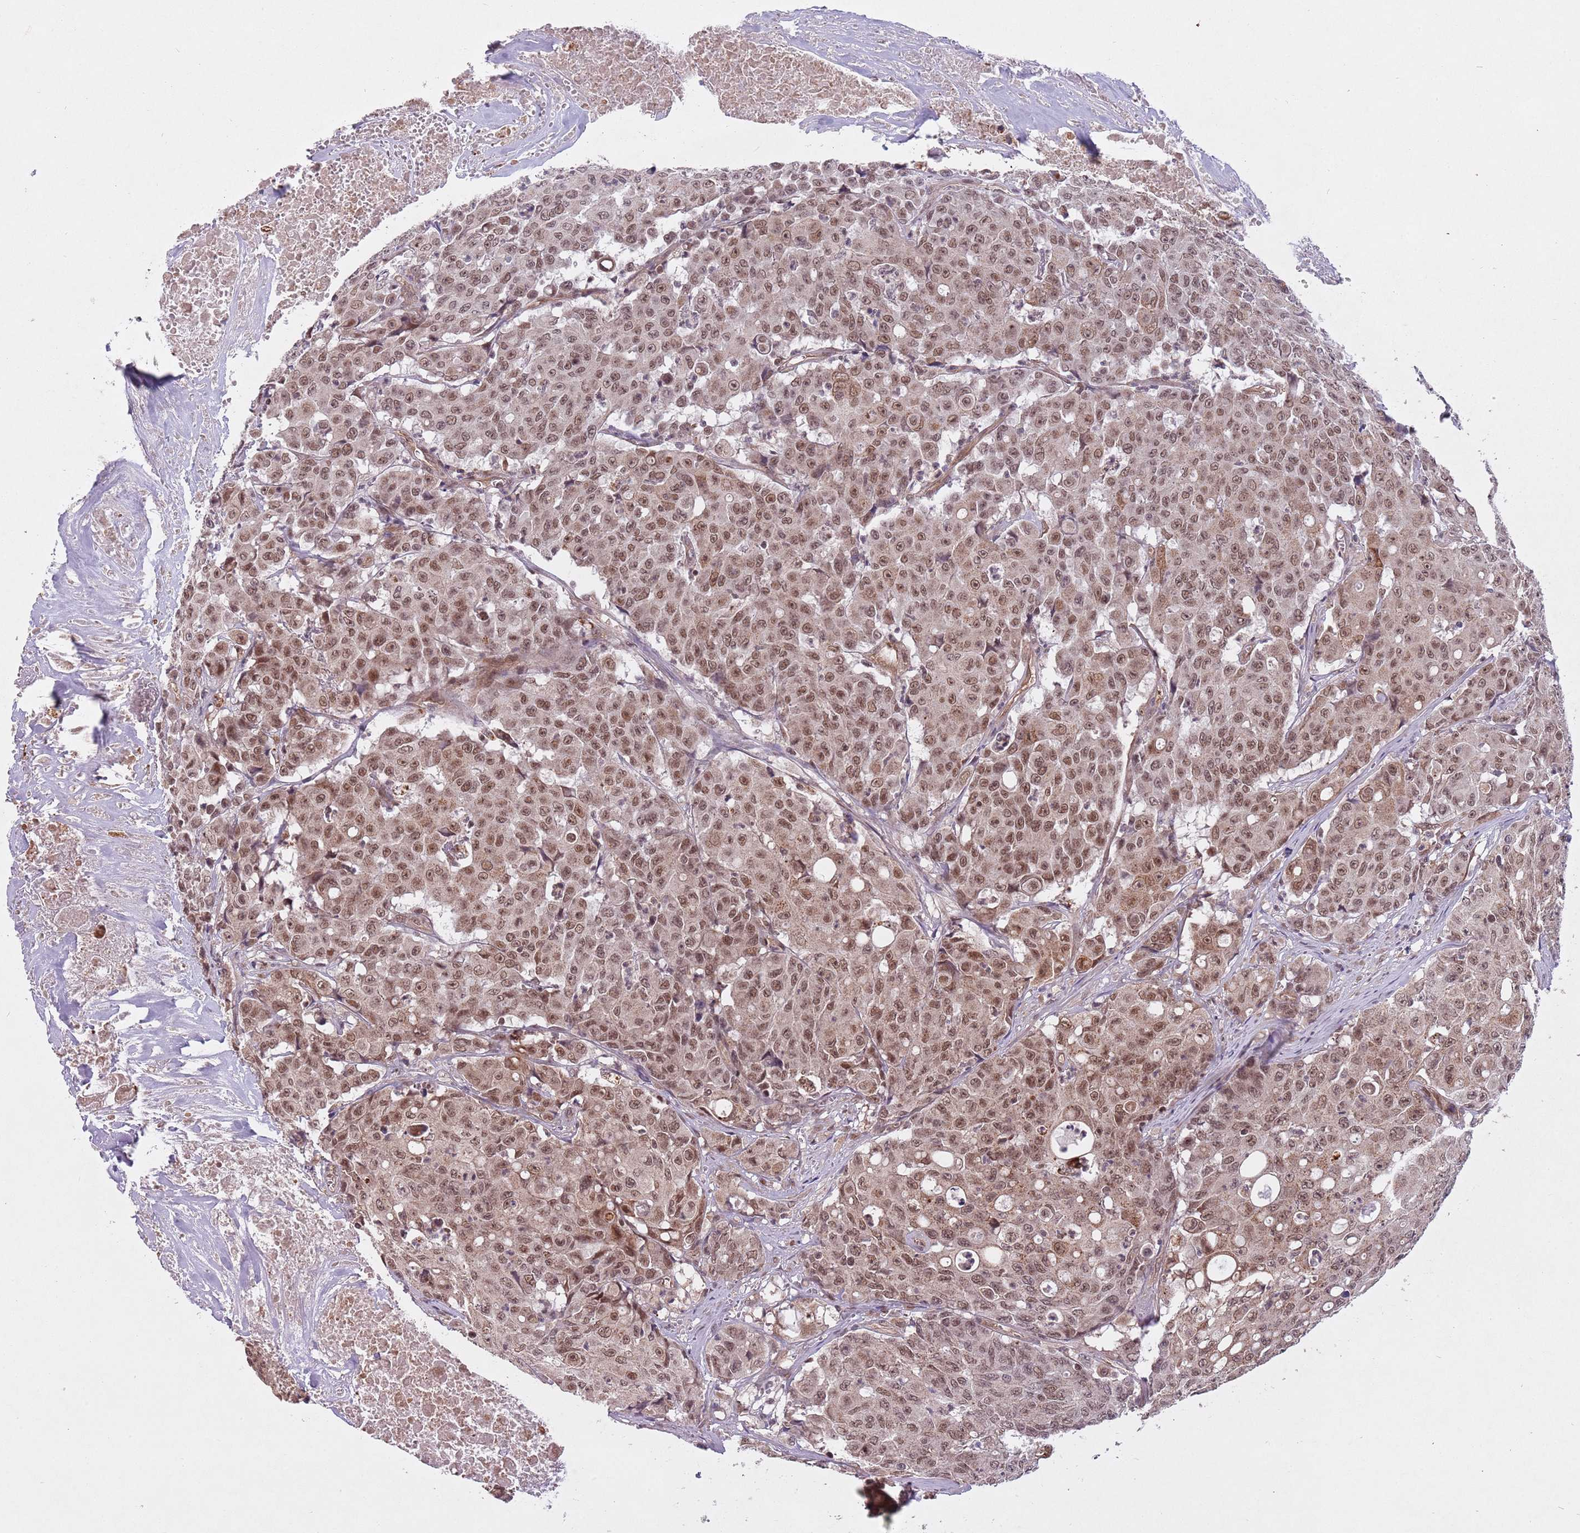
{"staining": {"intensity": "moderate", "quantity": ">75%", "location": "cytoplasmic/membranous,nuclear"}, "tissue": "colorectal cancer", "cell_type": "Tumor cells", "image_type": "cancer", "snomed": [{"axis": "morphology", "description": "Adenocarcinoma, NOS"}, {"axis": "topography", "description": "Colon"}], "caption": "Immunohistochemistry (IHC) of colorectal cancer shows medium levels of moderate cytoplasmic/membranous and nuclear expression in about >75% of tumor cells. The staining is performed using DAB brown chromogen to label protein expression. The nuclei are counter-stained blue using hematoxylin.", "gene": "SUDS3", "patient": {"sex": "male", "age": 51}}